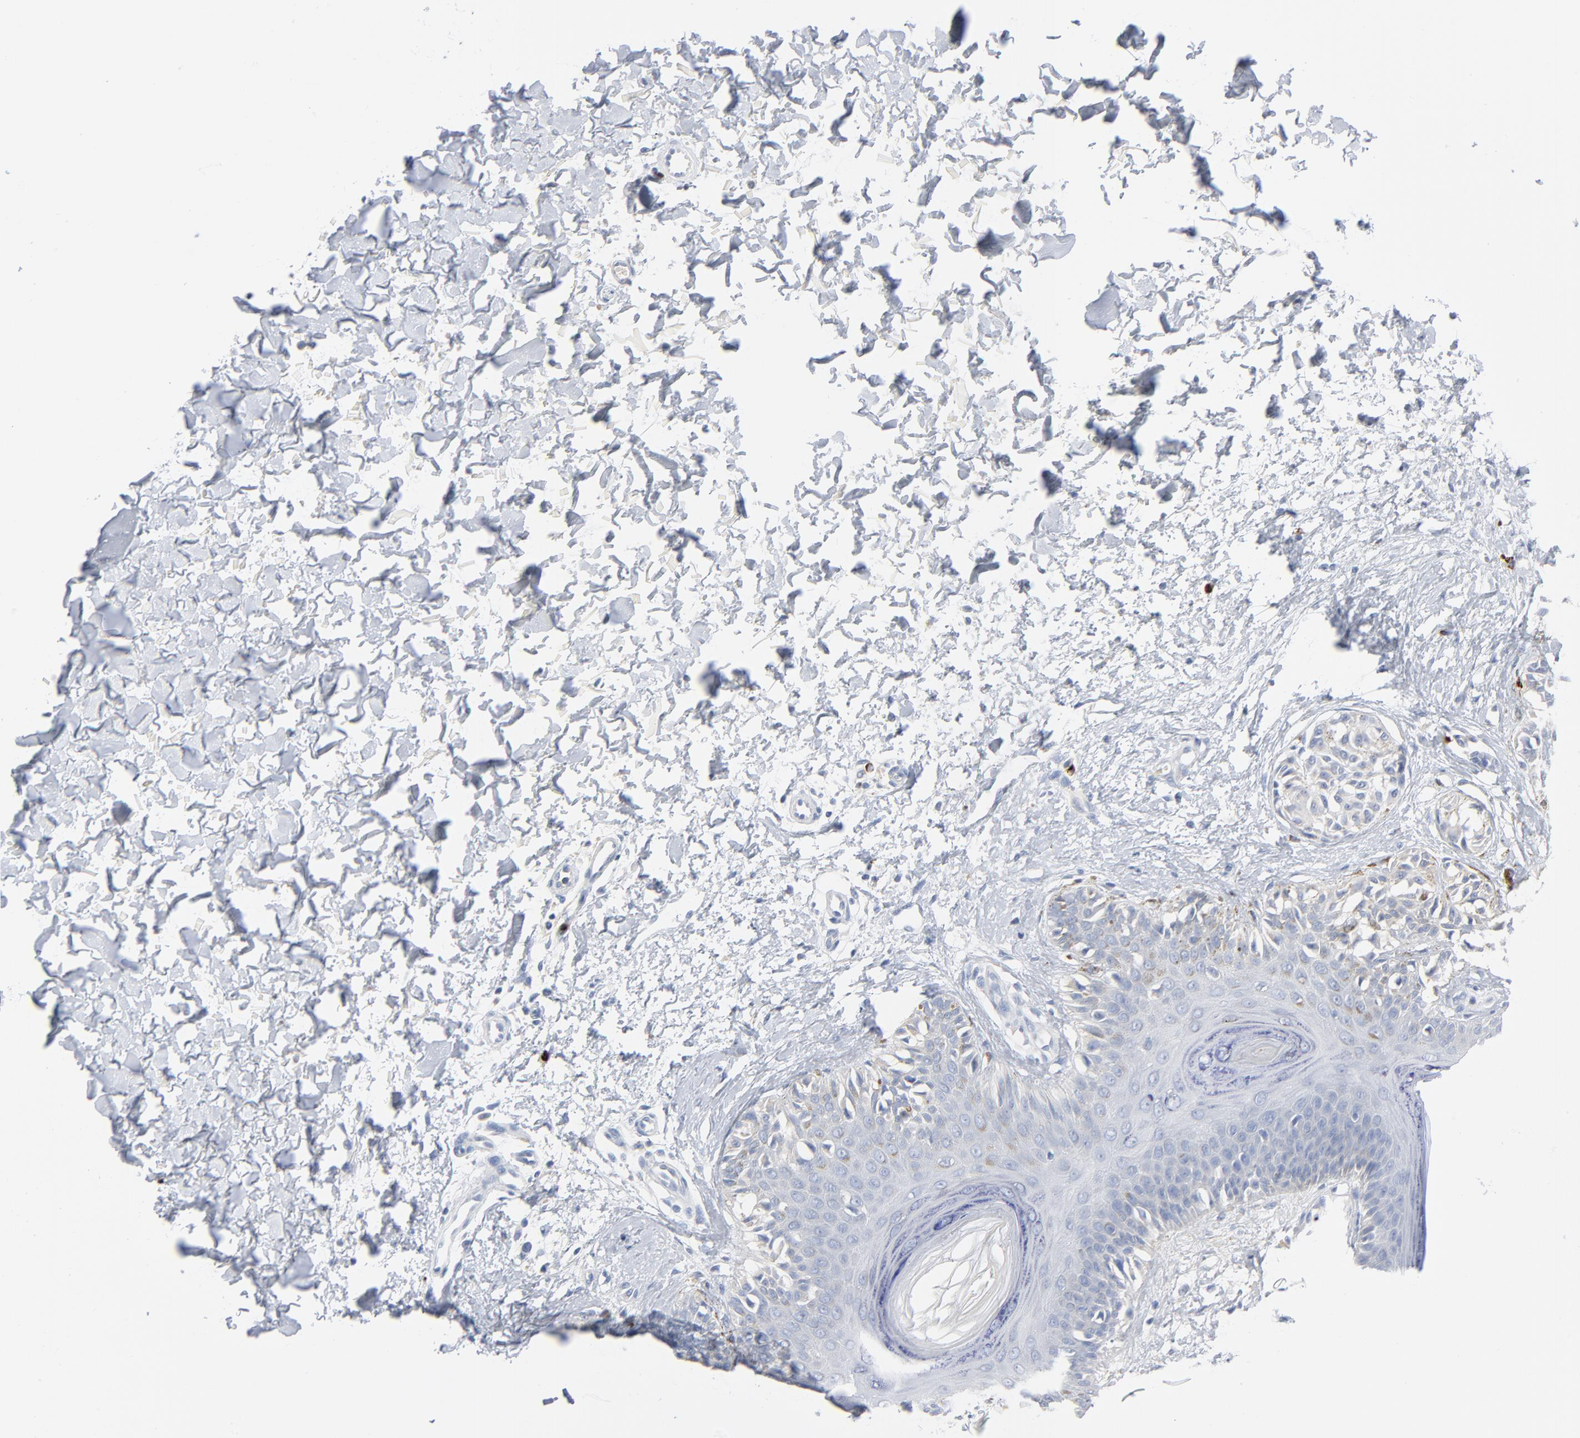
{"staining": {"intensity": "negative", "quantity": "none", "location": "none"}, "tissue": "melanoma", "cell_type": "Tumor cells", "image_type": "cancer", "snomed": [{"axis": "morphology", "description": "Normal tissue, NOS"}, {"axis": "morphology", "description": "Malignant melanoma, NOS"}, {"axis": "topography", "description": "Skin"}], "caption": "Photomicrograph shows no protein positivity in tumor cells of malignant melanoma tissue.", "gene": "GZMB", "patient": {"sex": "male", "age": 83}}